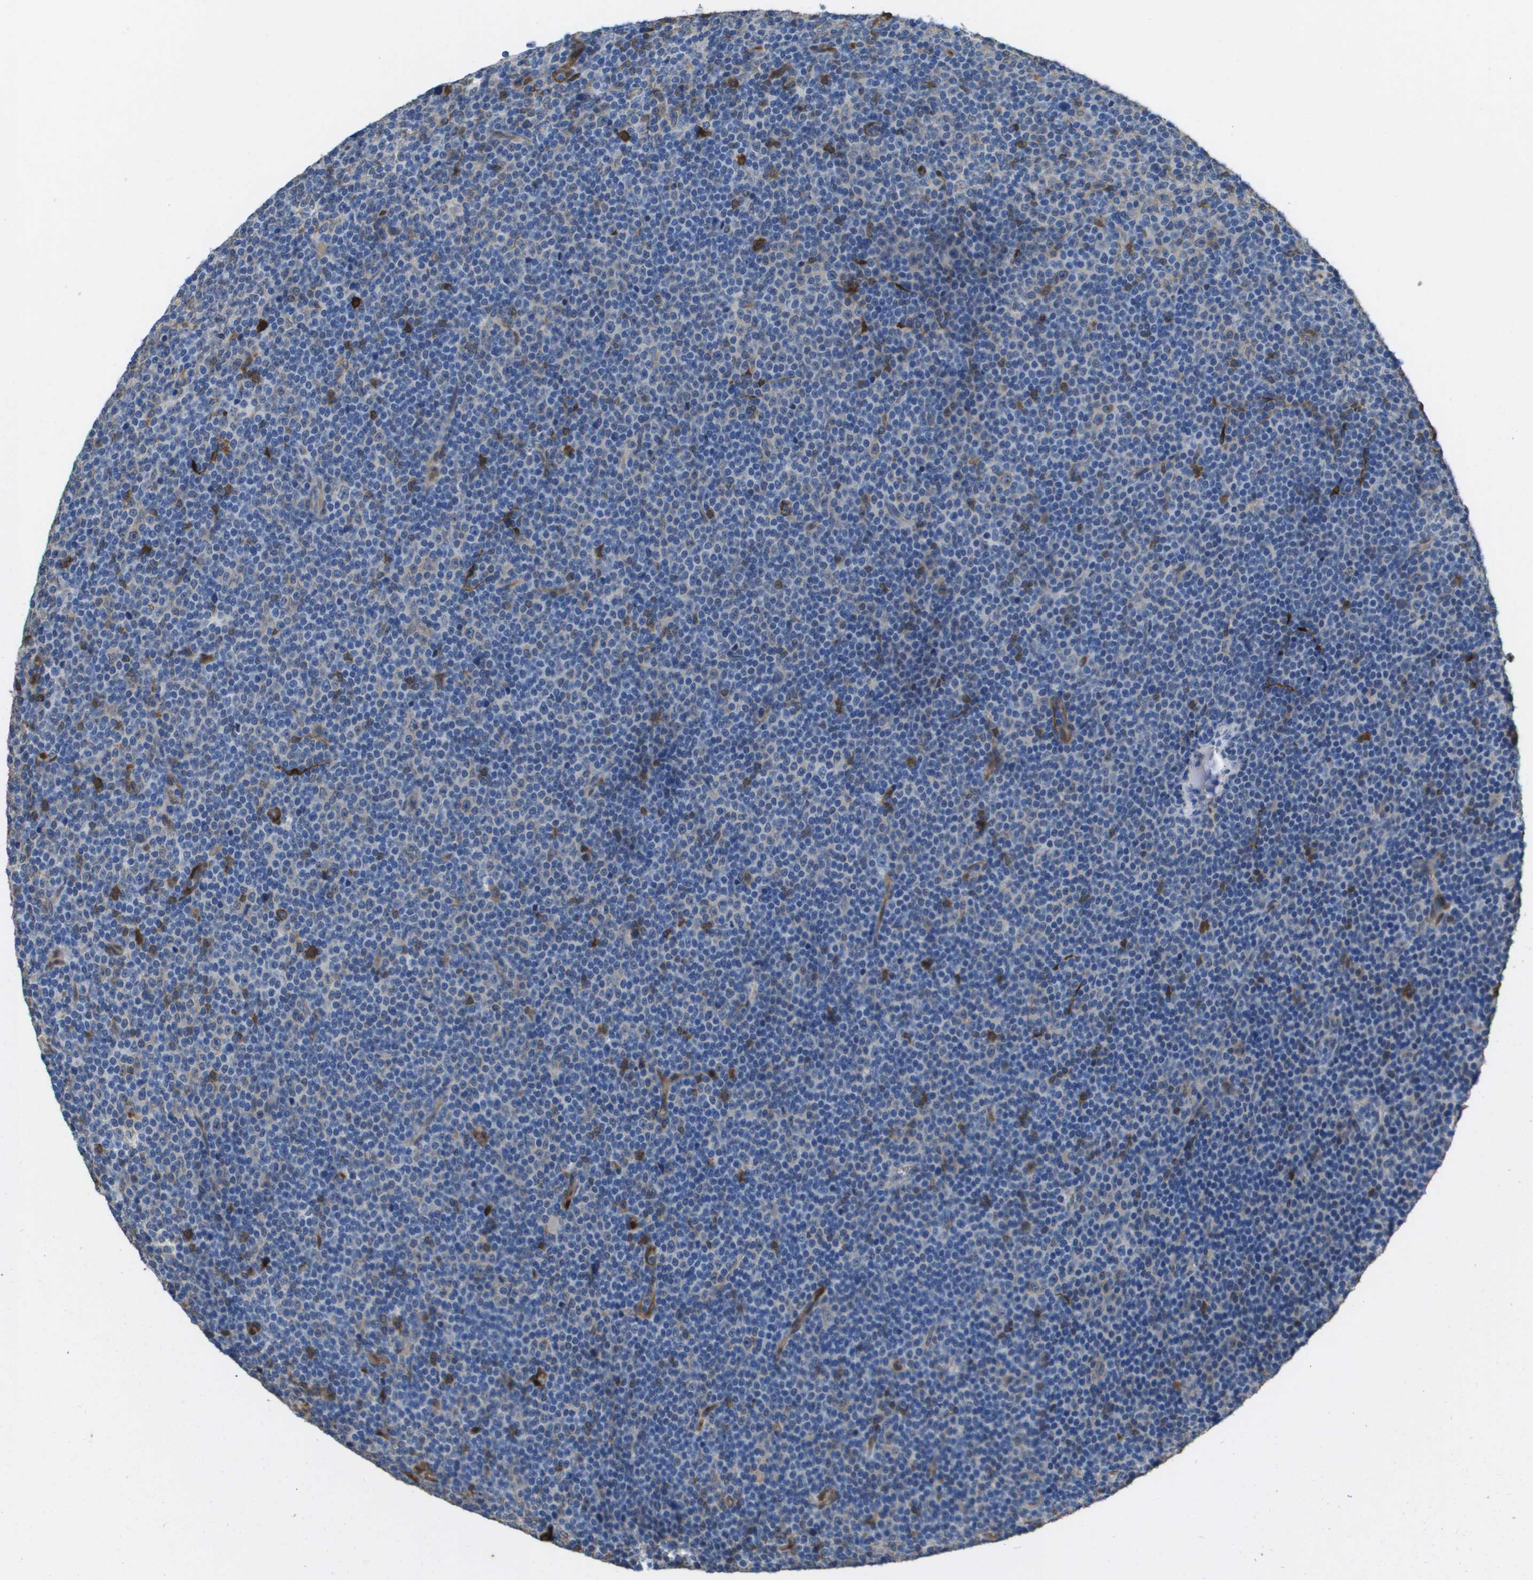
{"staining": {"intensity": "negative", "quantity": "none", "location": "none"}, "tissue": "lymphoma", "cell_type": "Tumor cells", "image_type": "cancer", "snomed": [{"axis": "morphology", "description": "Malignant lymphoma, non-Hodgkin's type, Low grade"}, {"axis": "topography", "description": "Lymph node"}], "caption": "Immunohistochemistry (IHC) histopathology image of neoplastic tissue: low-grade malignant lymphoma, non-Hodgkin's type stained with DAB (3,3'-diaminobenzidine) reveals no significant protein positivity in tumor cells.", "gene": "FABP5", "patient": {"sex": "female", "age": 67}}